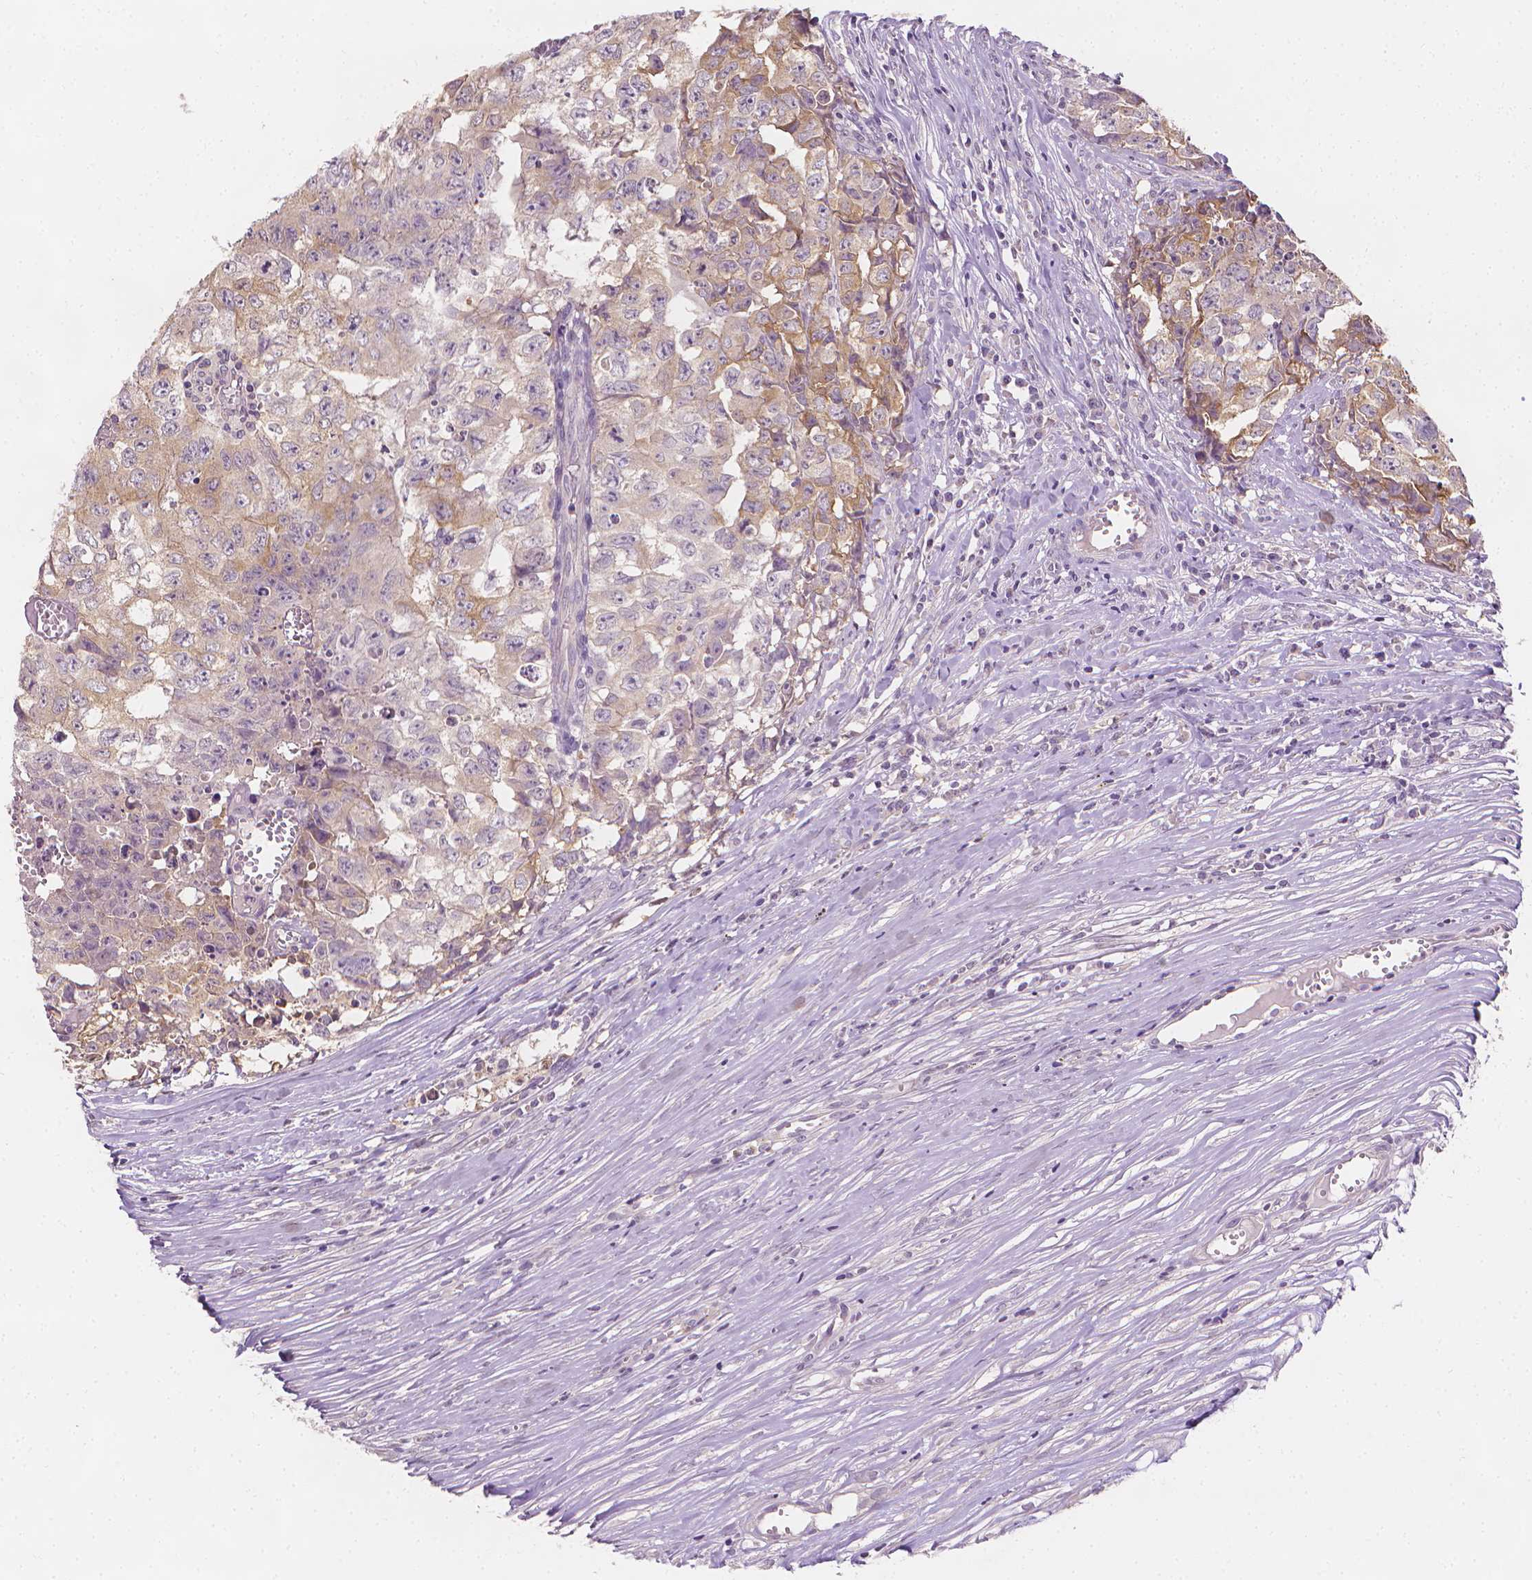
{"staining": {"intensity": "weak", "quantity": "25%-75%", "location": "cytoplasmic/membranous"}, "tissue": "testis cancer", "cell_type": "Tumor cells", "image_type": "cancer", "snomed": [{"axis": "morphology", "description": "Carcinoma, Embryonal, NOS"}, {"axis": "morphology", "description": "Teratoma, malignant, NOS"}, {"axis": "topography", "description": "Testis"}], "caption": "Immunohistochemistry photomicrograph of neoplastic tissue: human testis cancer stained using immunohistochemistry (IHC) exhibits low levels of weak protein expression localized specifically in the cytoplasmic/membranous of tumor cells, appearing as a cytoplasmic/membranous brown color.", "gene": "FASN", "patient": {"sex": "male", "age": 24}}